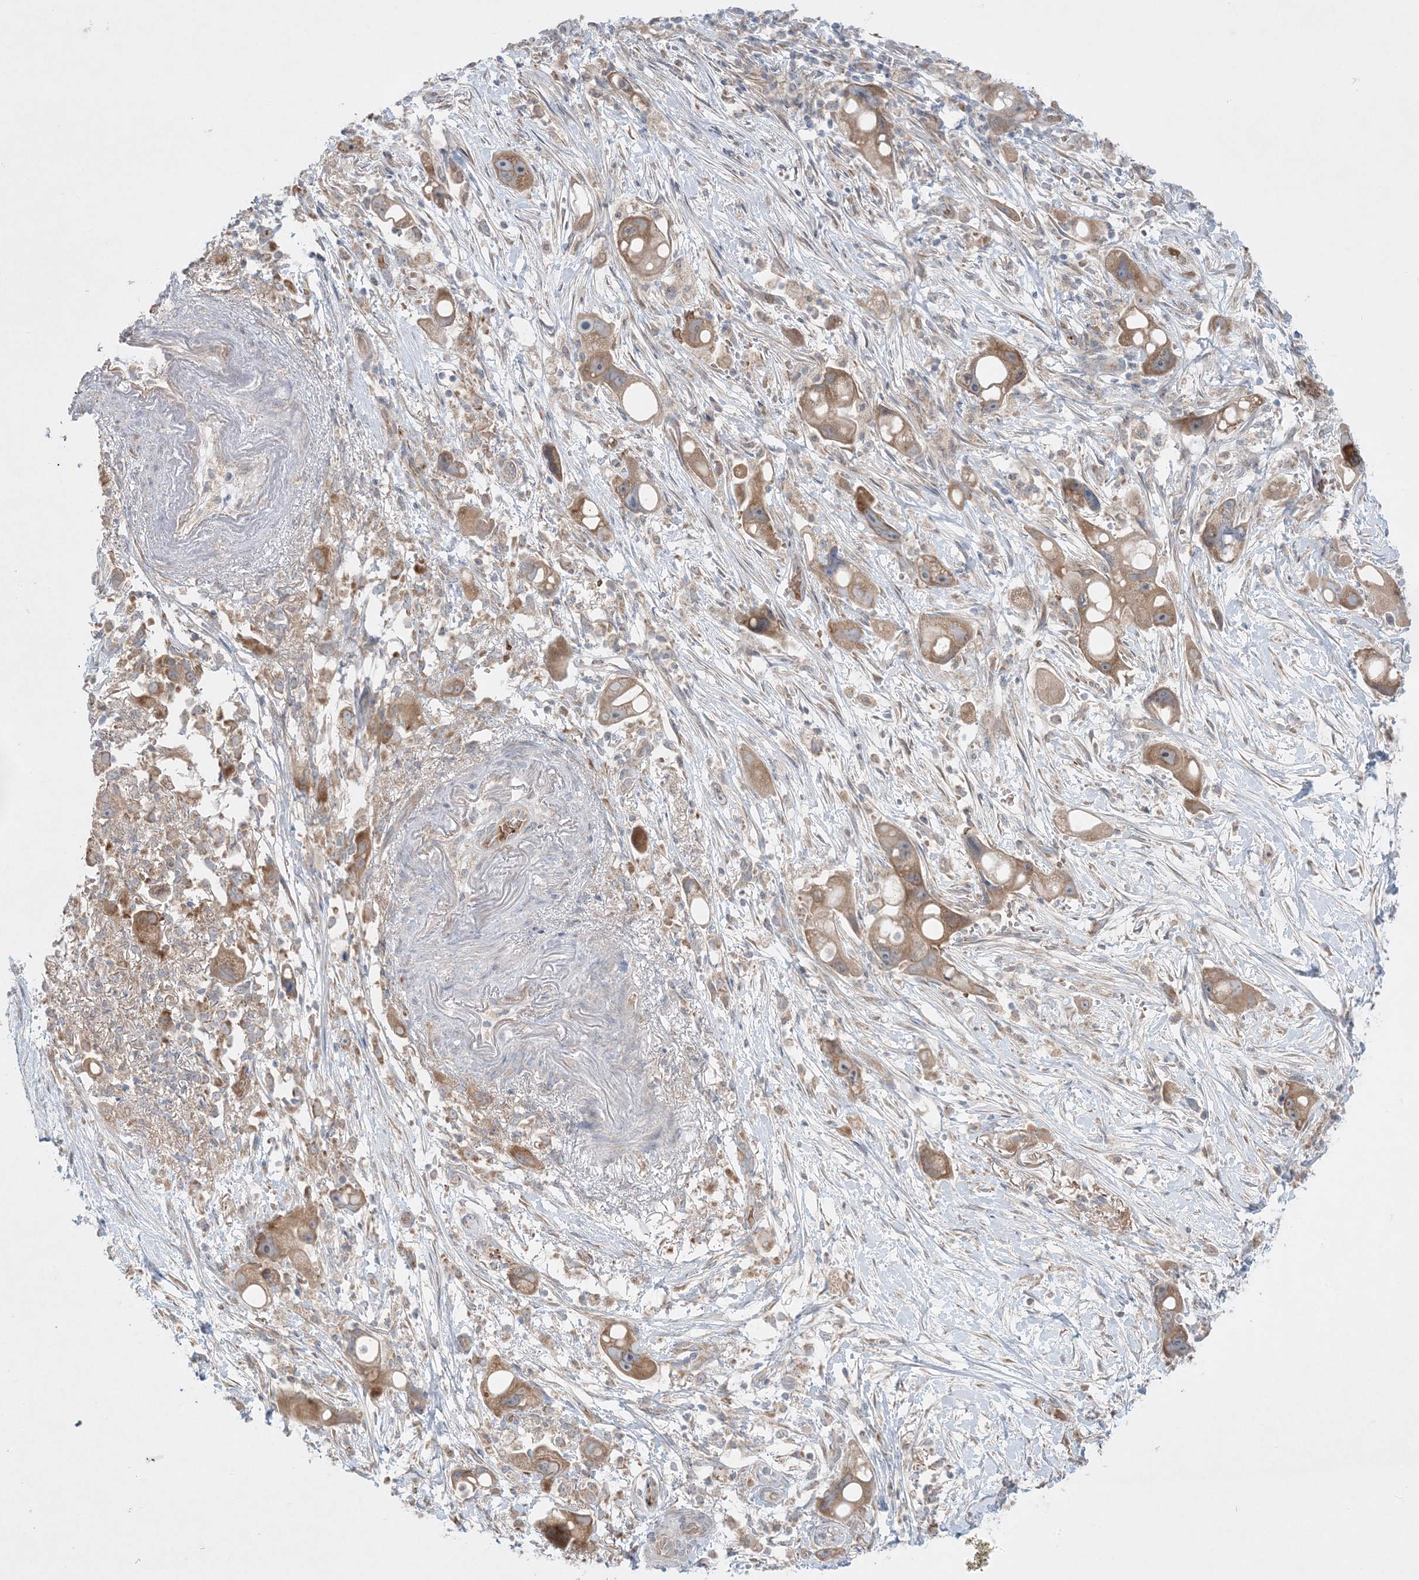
{"staining": {"intensity": "moderate", "quantity": ">75%", "location": "cytoplasmic/membranous"}, "tissue": "pancreatic cancer", "cell_type": "Tumor cells", "image_type": "cancer", "snomed": [{"axis": "morphology", "description": "Normal tissue, NOS"}, {"axis": "morphology", "description": "Adenocarcinoma, NOS"}, {"axis": "topography", "description": "Pancreas"}], "caption": "Immunohistochemical staining of human pancreatic adenocarcinoma reveals medium levels of moderate cytoplasmic/membranous protein positivity in about >75% of tumor cells.", "gene": "MMGT1", "patient": {"sex": "female", "age": 68}}